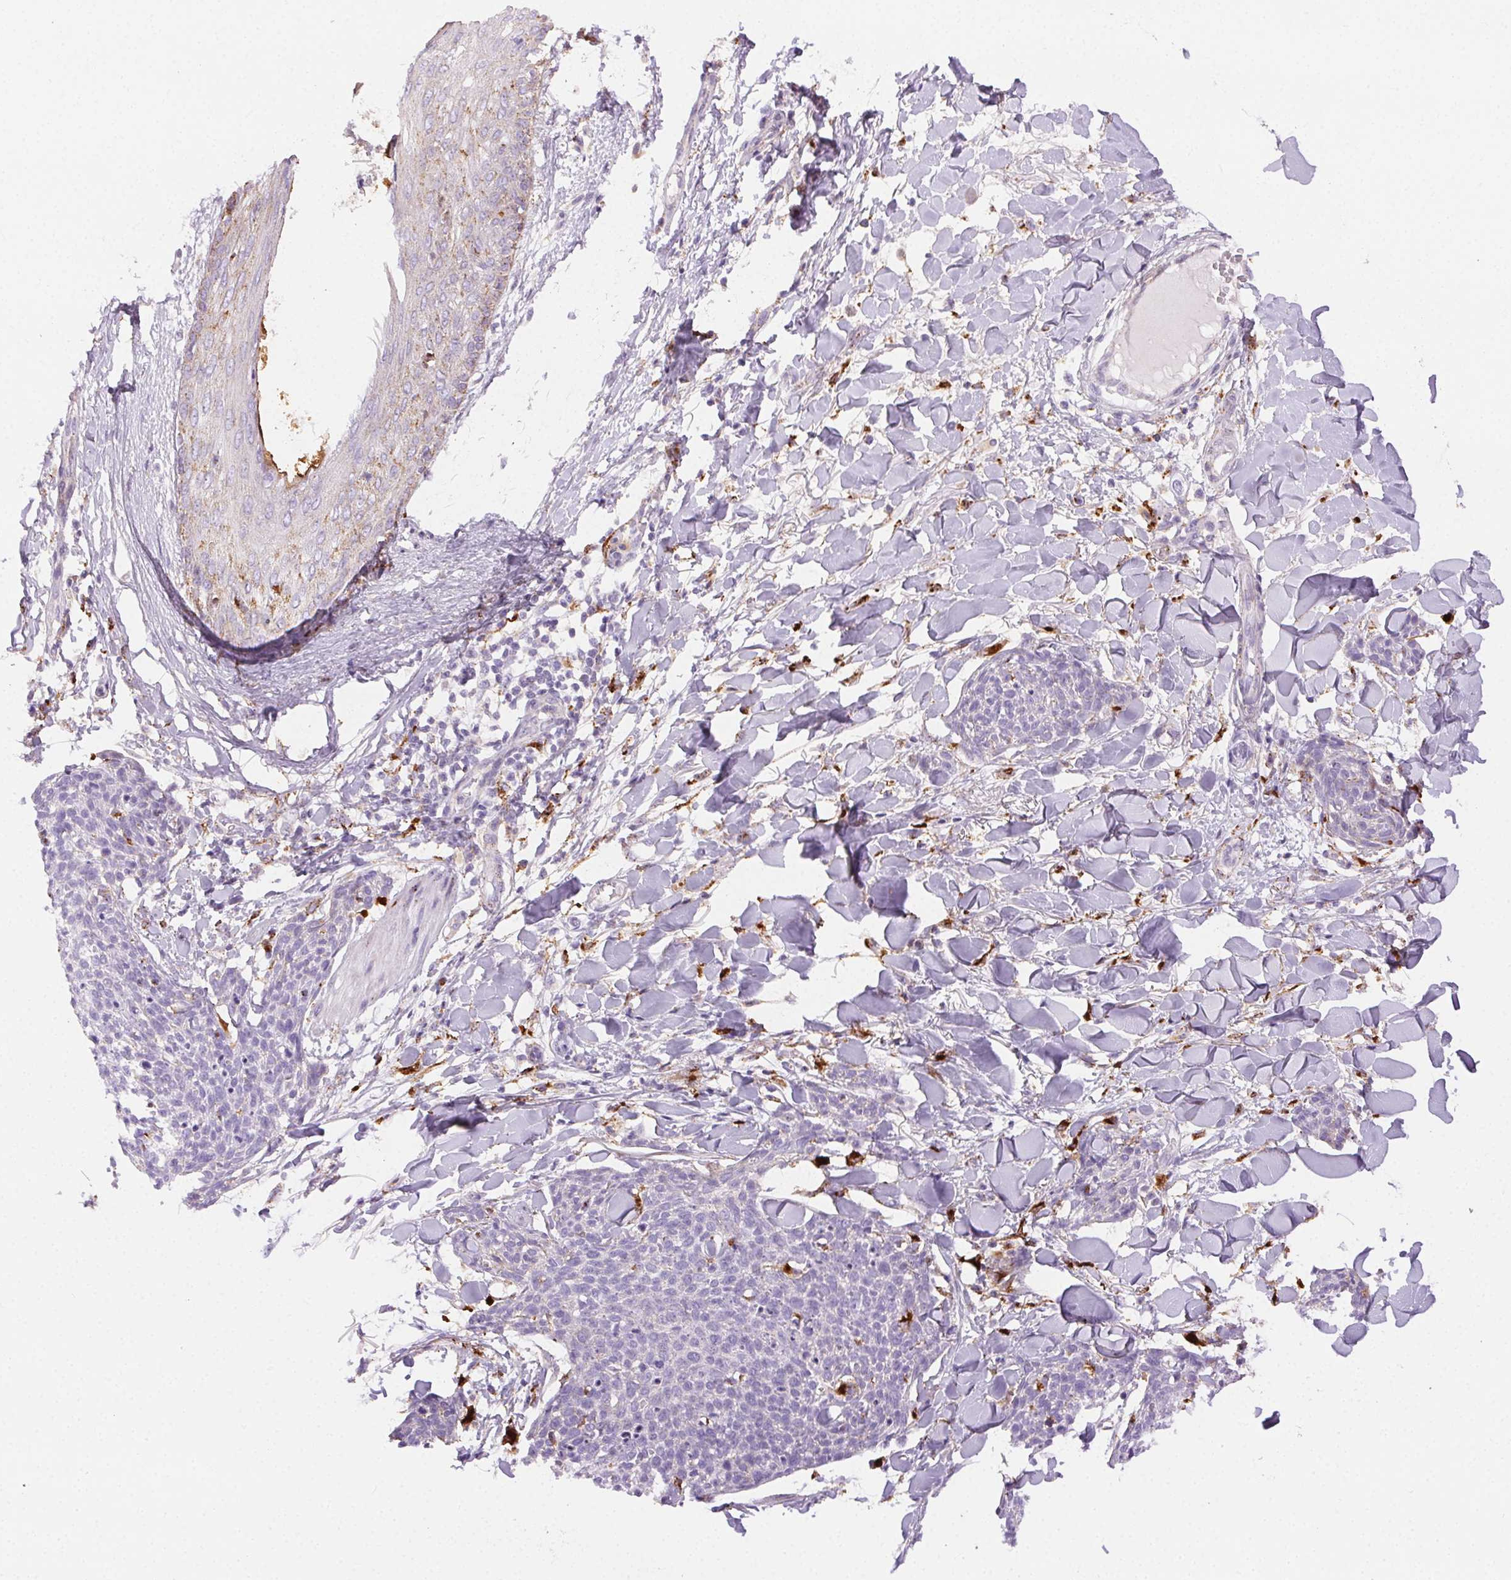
{"staining": {"intensity": "negative", "quantity": "none", "location": "none"}, "tissue": "skin cancer", "cell_type": "Tumor cells", "image_type": "cancer", "snomed": [{"axis": "morphology", "description": "Squamous cell carcinoma, NOS"}, {"axis": "topography", "description": "Skin"}, {"axis": "topography", "description": "Vulva"}], "caption": "This is an IHC image of human squamous cell carcinoma (skin). There is no positivity in tumor cells.", "gene": "SCPEP1", "patient": {"sex": "female", "age": 75}}